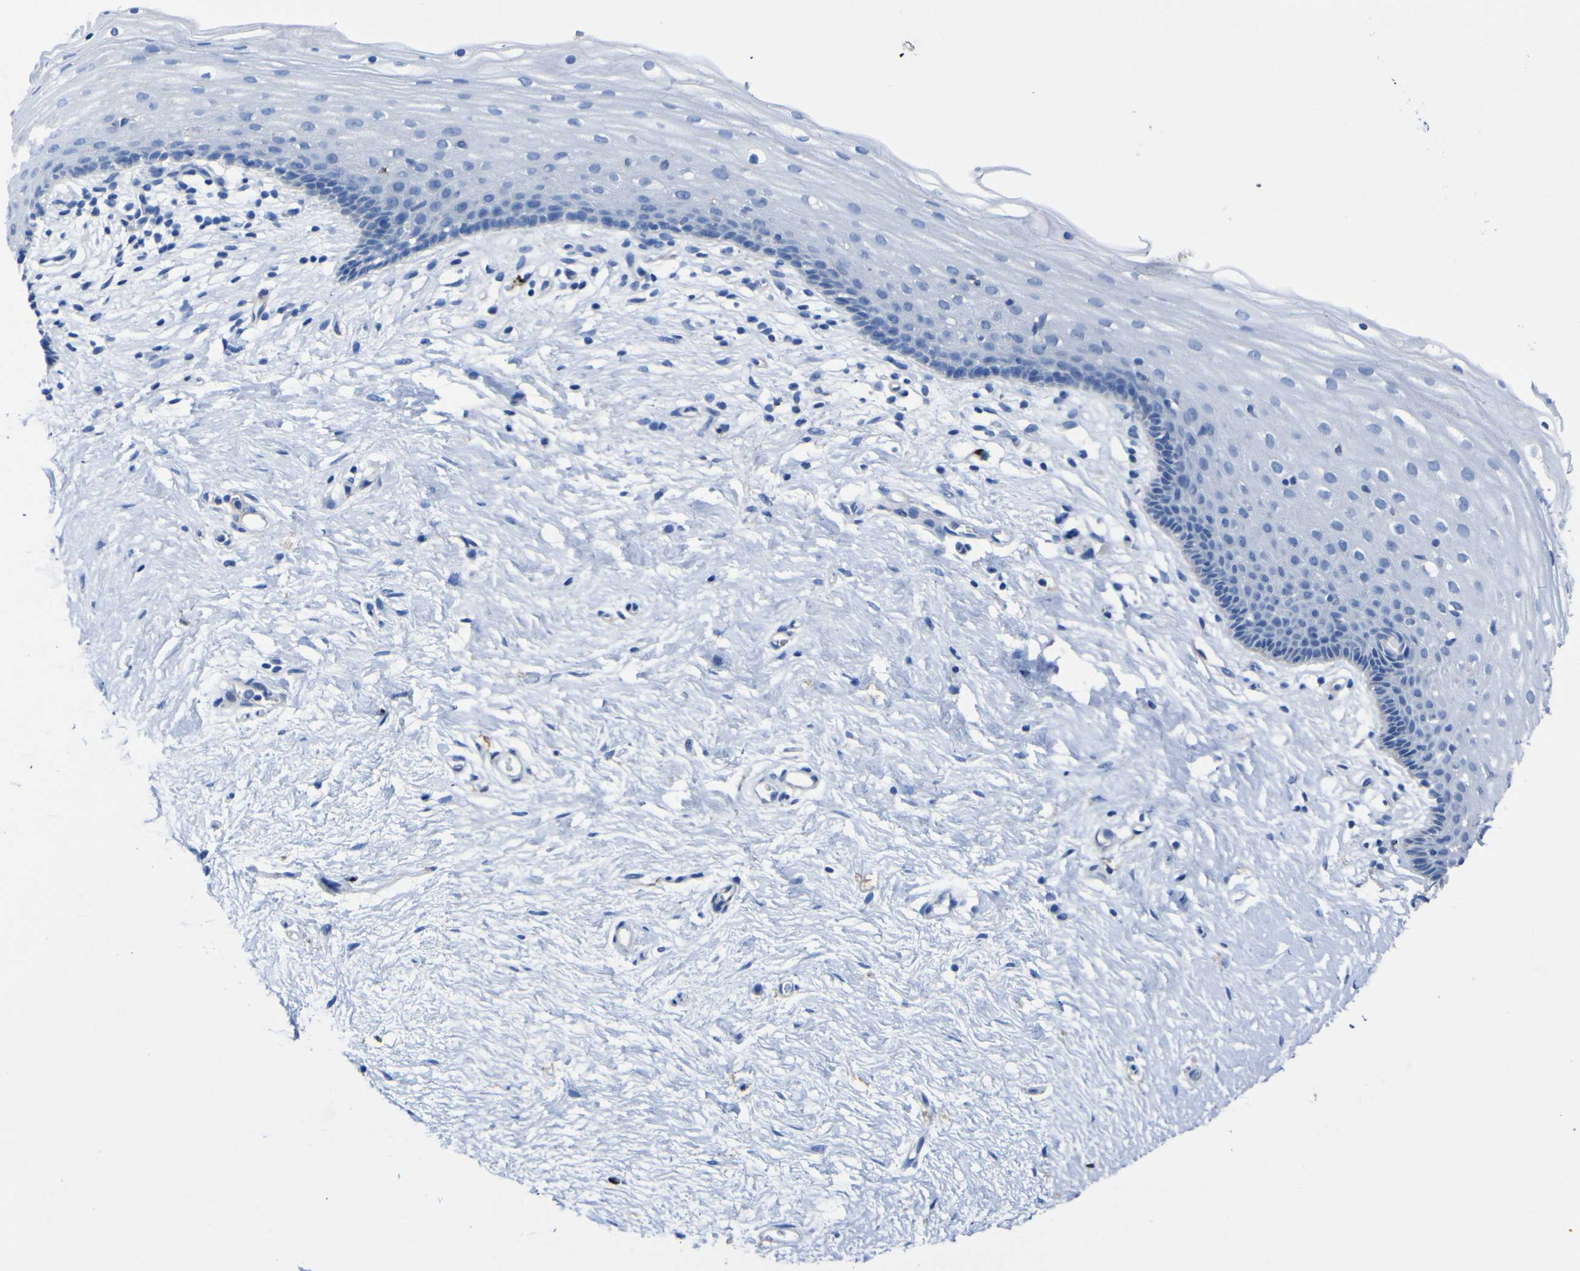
{"staining": {"intensity": "negative", "quantity": "none", "location": "none"}, "tissue": "vagina", "cell_type": "Squamous epithelial cells", "image_type": "normal", "snomed": [{"axis": "morphology", "description": "Normal tissue, NOS"}, {"axis": "topography", "description": "Vagina"}], "caption": "High magnification brightfield microscopy of benign vagina stained with DAB (brown) and counterstained with hematoxylin (blue): squamous epithelial cells show no significant expression. Brightfield microscopy of immunohistochemistry (IHC) stained with DAB (3,3'-diaminobenzidine) (brown) and hematoxylin (blue), captured at high magnification.", "gene": "AGO4", "patient": {"sex": "female", "age": 44}}